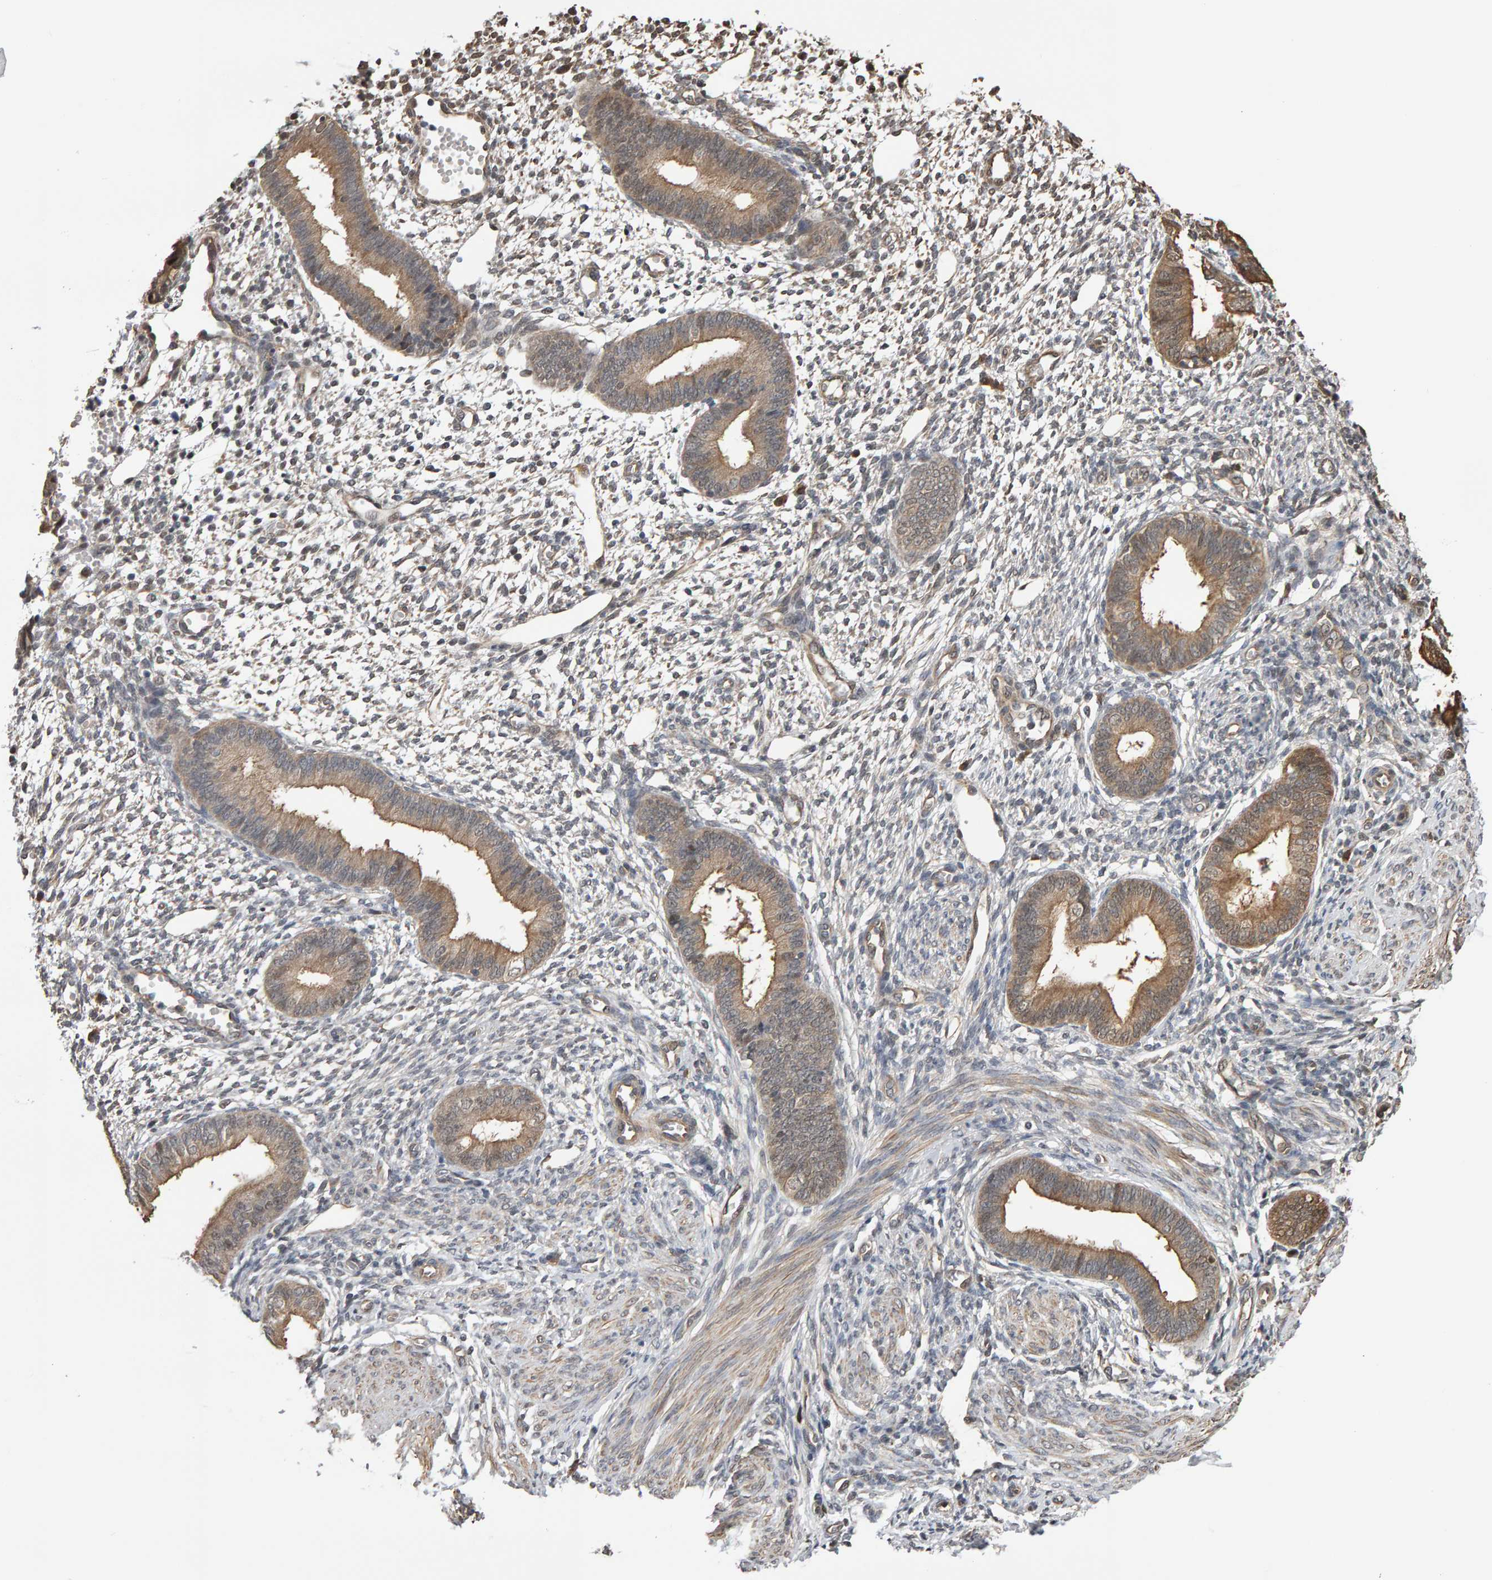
{"staining": {"intensity": "weak", "quantity": "25%-75%", "location": "cytoplasmic/membranous"}, "tissue": "endometrium", "cell_type": "Cells in endometrial stroma", "image_type": "normal", "snomed": [{"axis": "morphology", "description": "Normal tissue, NOS"}, {"axis": "topography", "description": "Endometrium"}], "caption": "A brown stain labels weak cytoplasmic/membranous positivity of a protein in cells in endometrial stroma of unremarkable endometrium.", "gene": "COASY", "patient": {"sex": "female", "age": 46}}